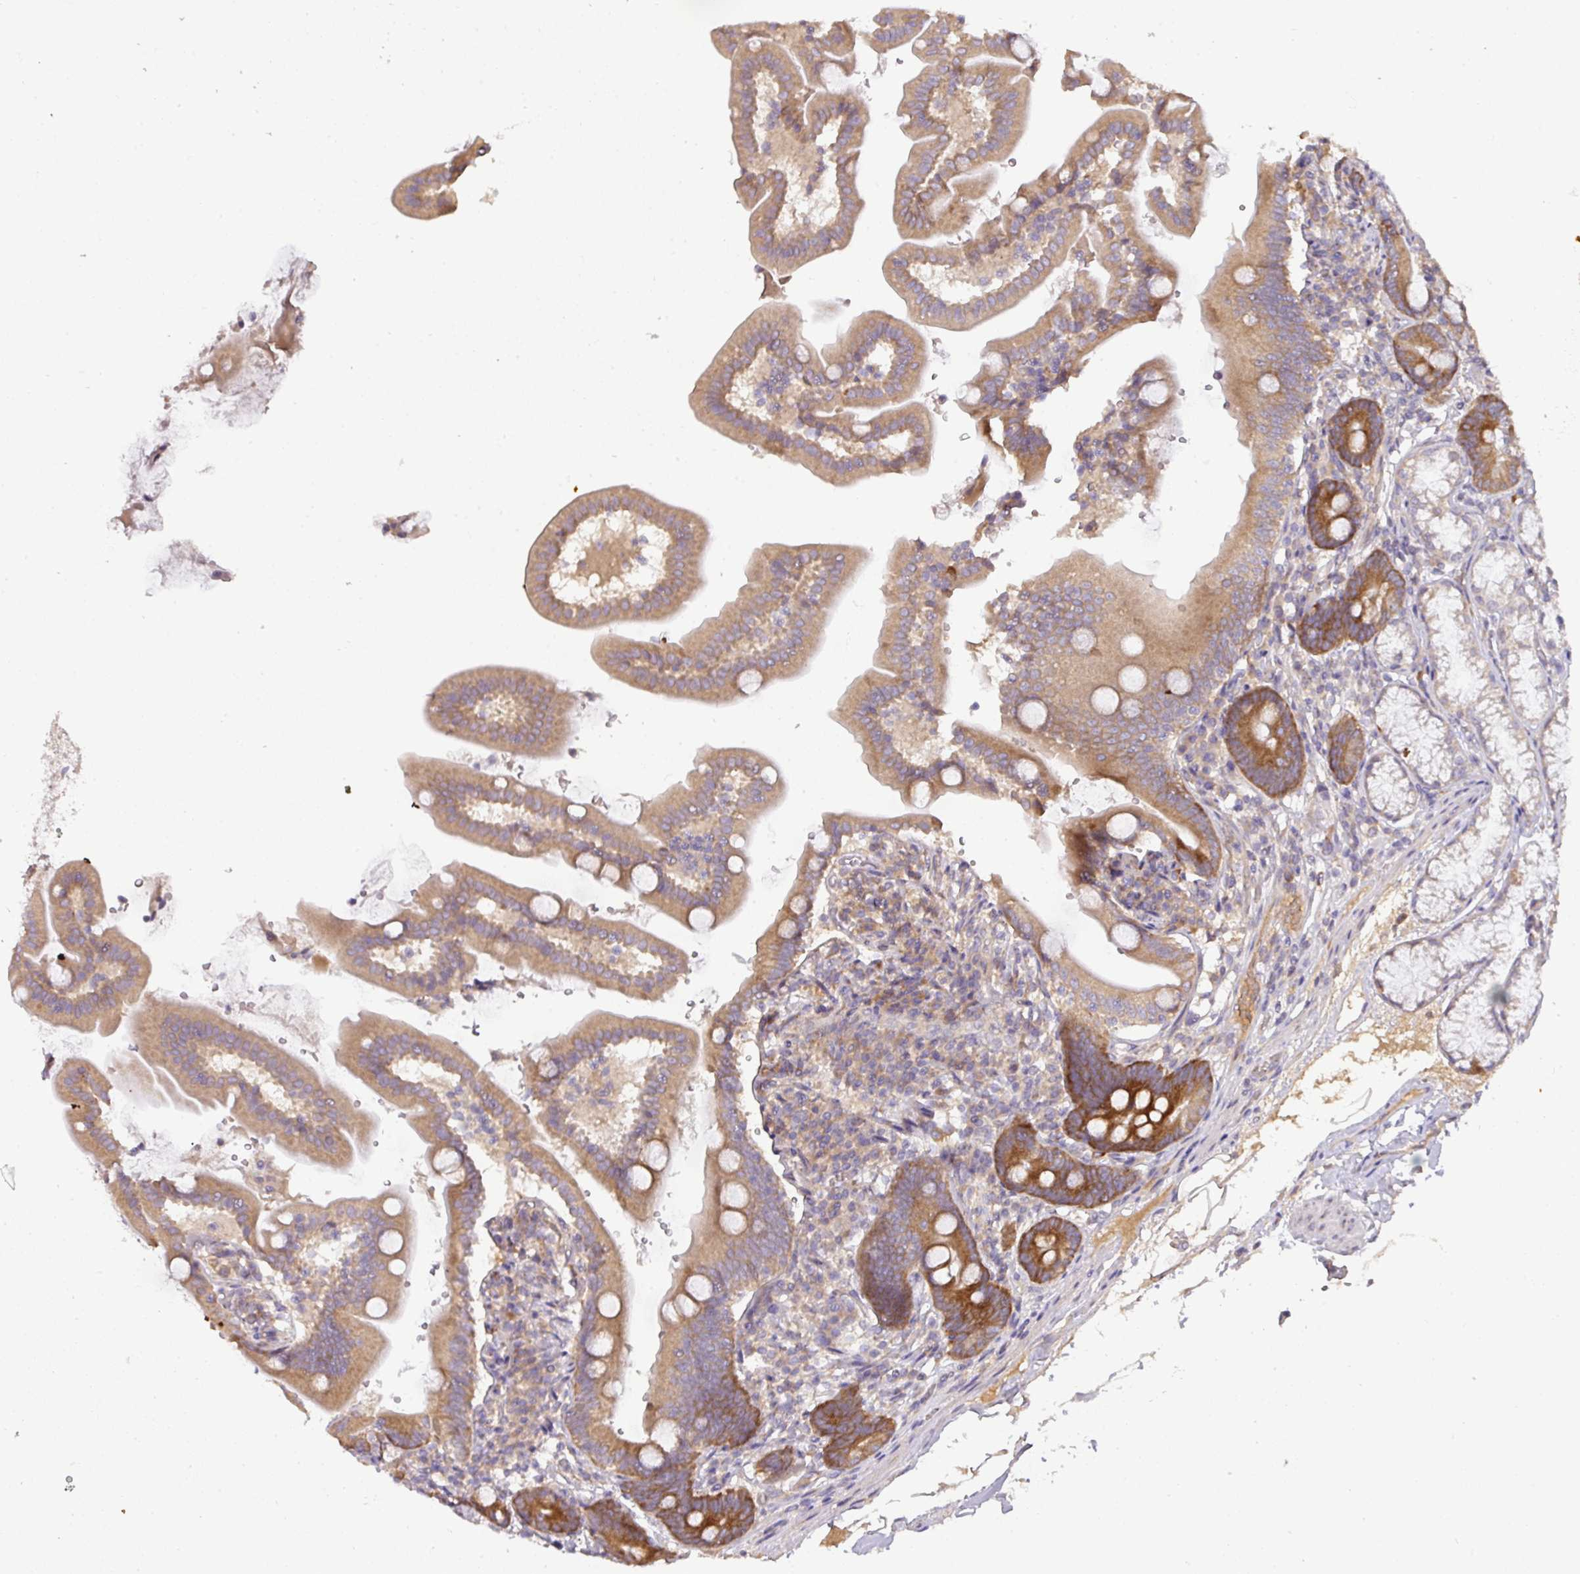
{"staining": {"intensity": "strong", "quantity": "<25%", "location": "cytoplasmic/membranous"}, "tissue": "duodenum", "cell_type": "Glandular cells", "image_type": "normal", "snomed": [{"axis": "morphology", "description": "Normal tissue, NOS"}, {"axis": "topography", "description": "Duodenum"}], "caption": "Benign duodenum was stained to show a protein in brown. There is medium levels of strong cytoplasmic/membranous staining in approximately <25% of glandular cells.", "gene": "GALP", "patient": {"sex": "female", "age": 67}}